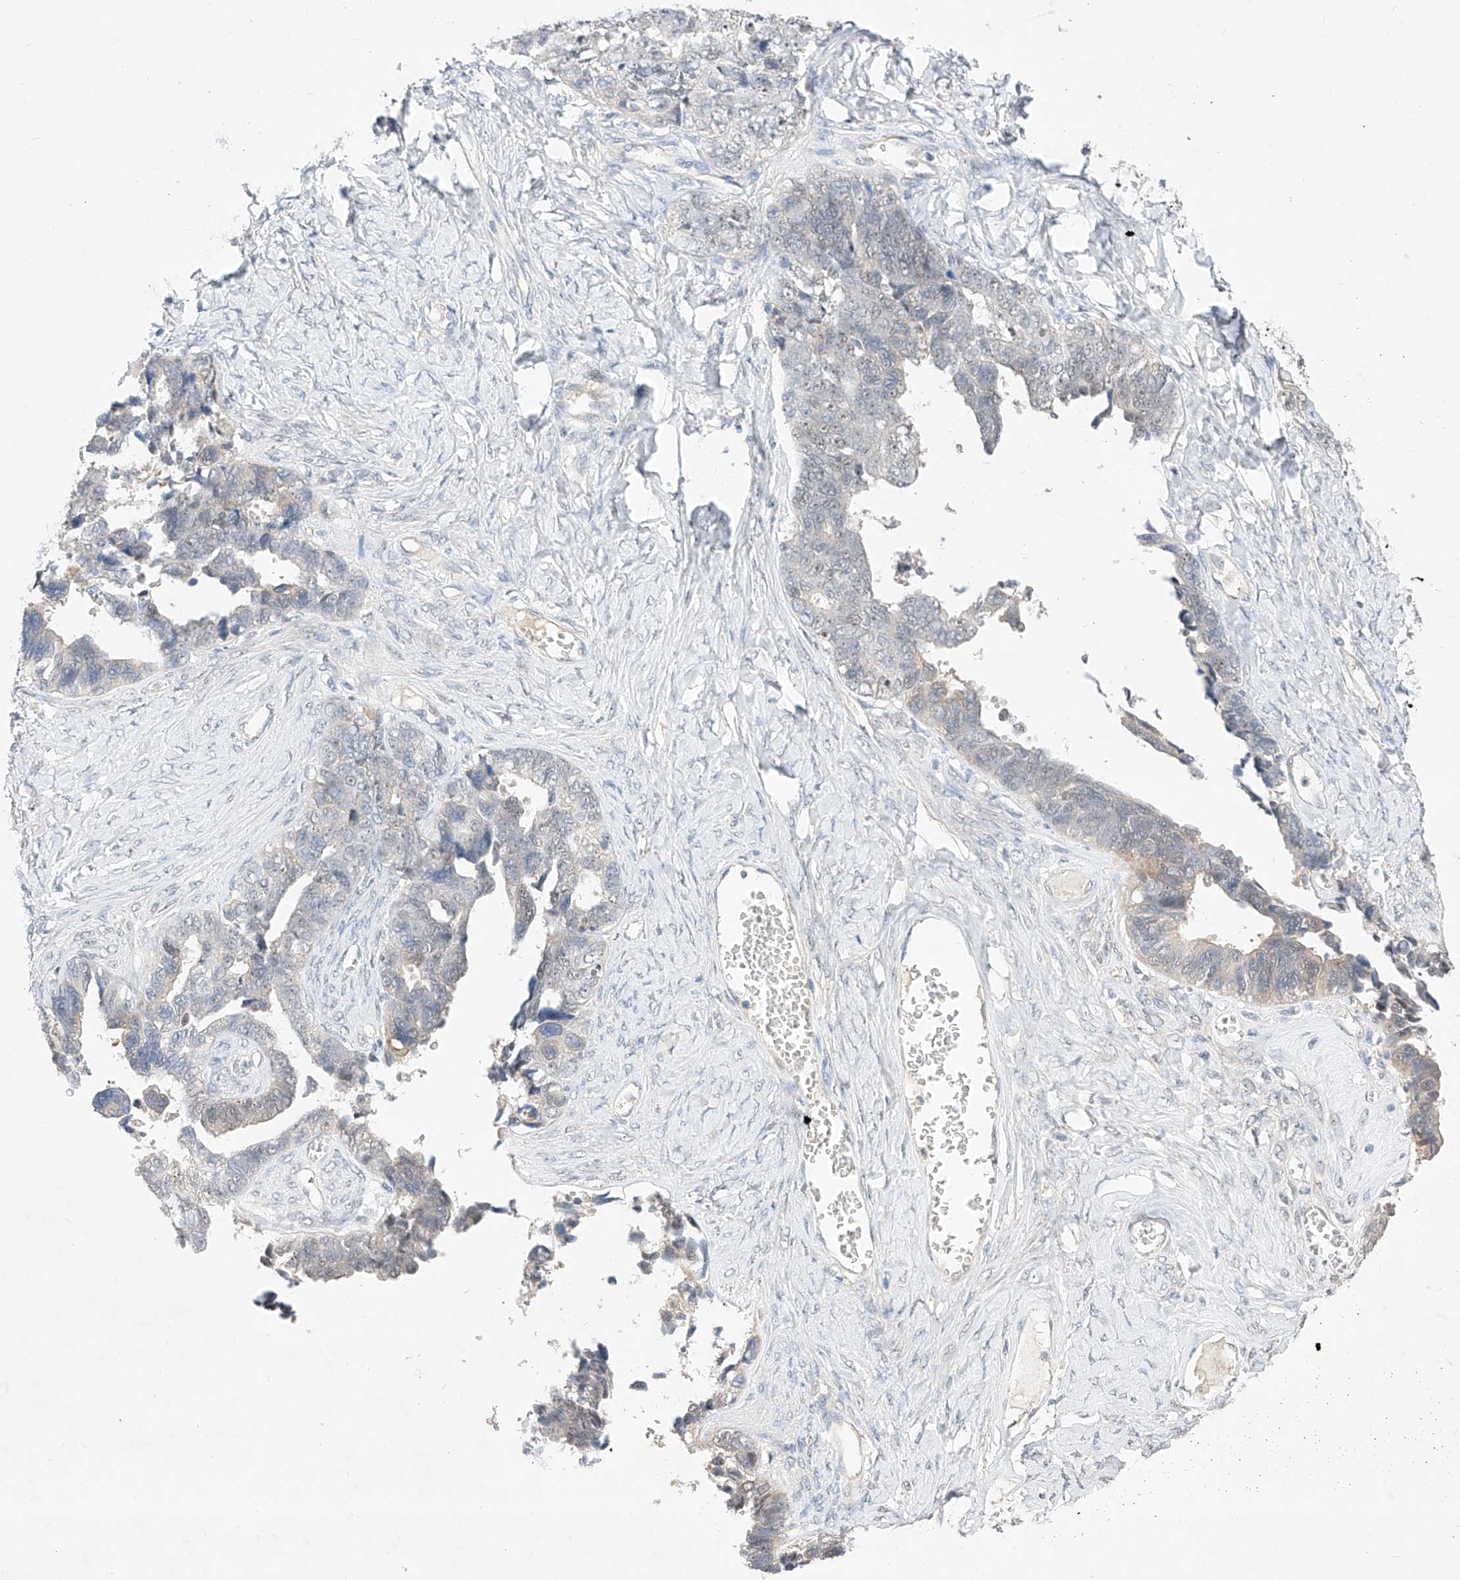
{"staining": {"intensity": "negative", "quantity": "none", "location": "none"}, "tissue": "ovarian cancer", "cell_type": "Tumor cells", "image_type": "cancer", "snomed": [{"axis": "morphology", "description": "Cystadenocarcinoma, serous, NOS"}, {"axis": "topography", "description": "Ovary"}], "caption": "Human ovarian cancer stained for a protein using immunohistochemistry reveals no staining in tumor cells.", "gene": "IL22RA2", "patient": {"sex": "female", "age": 79}}